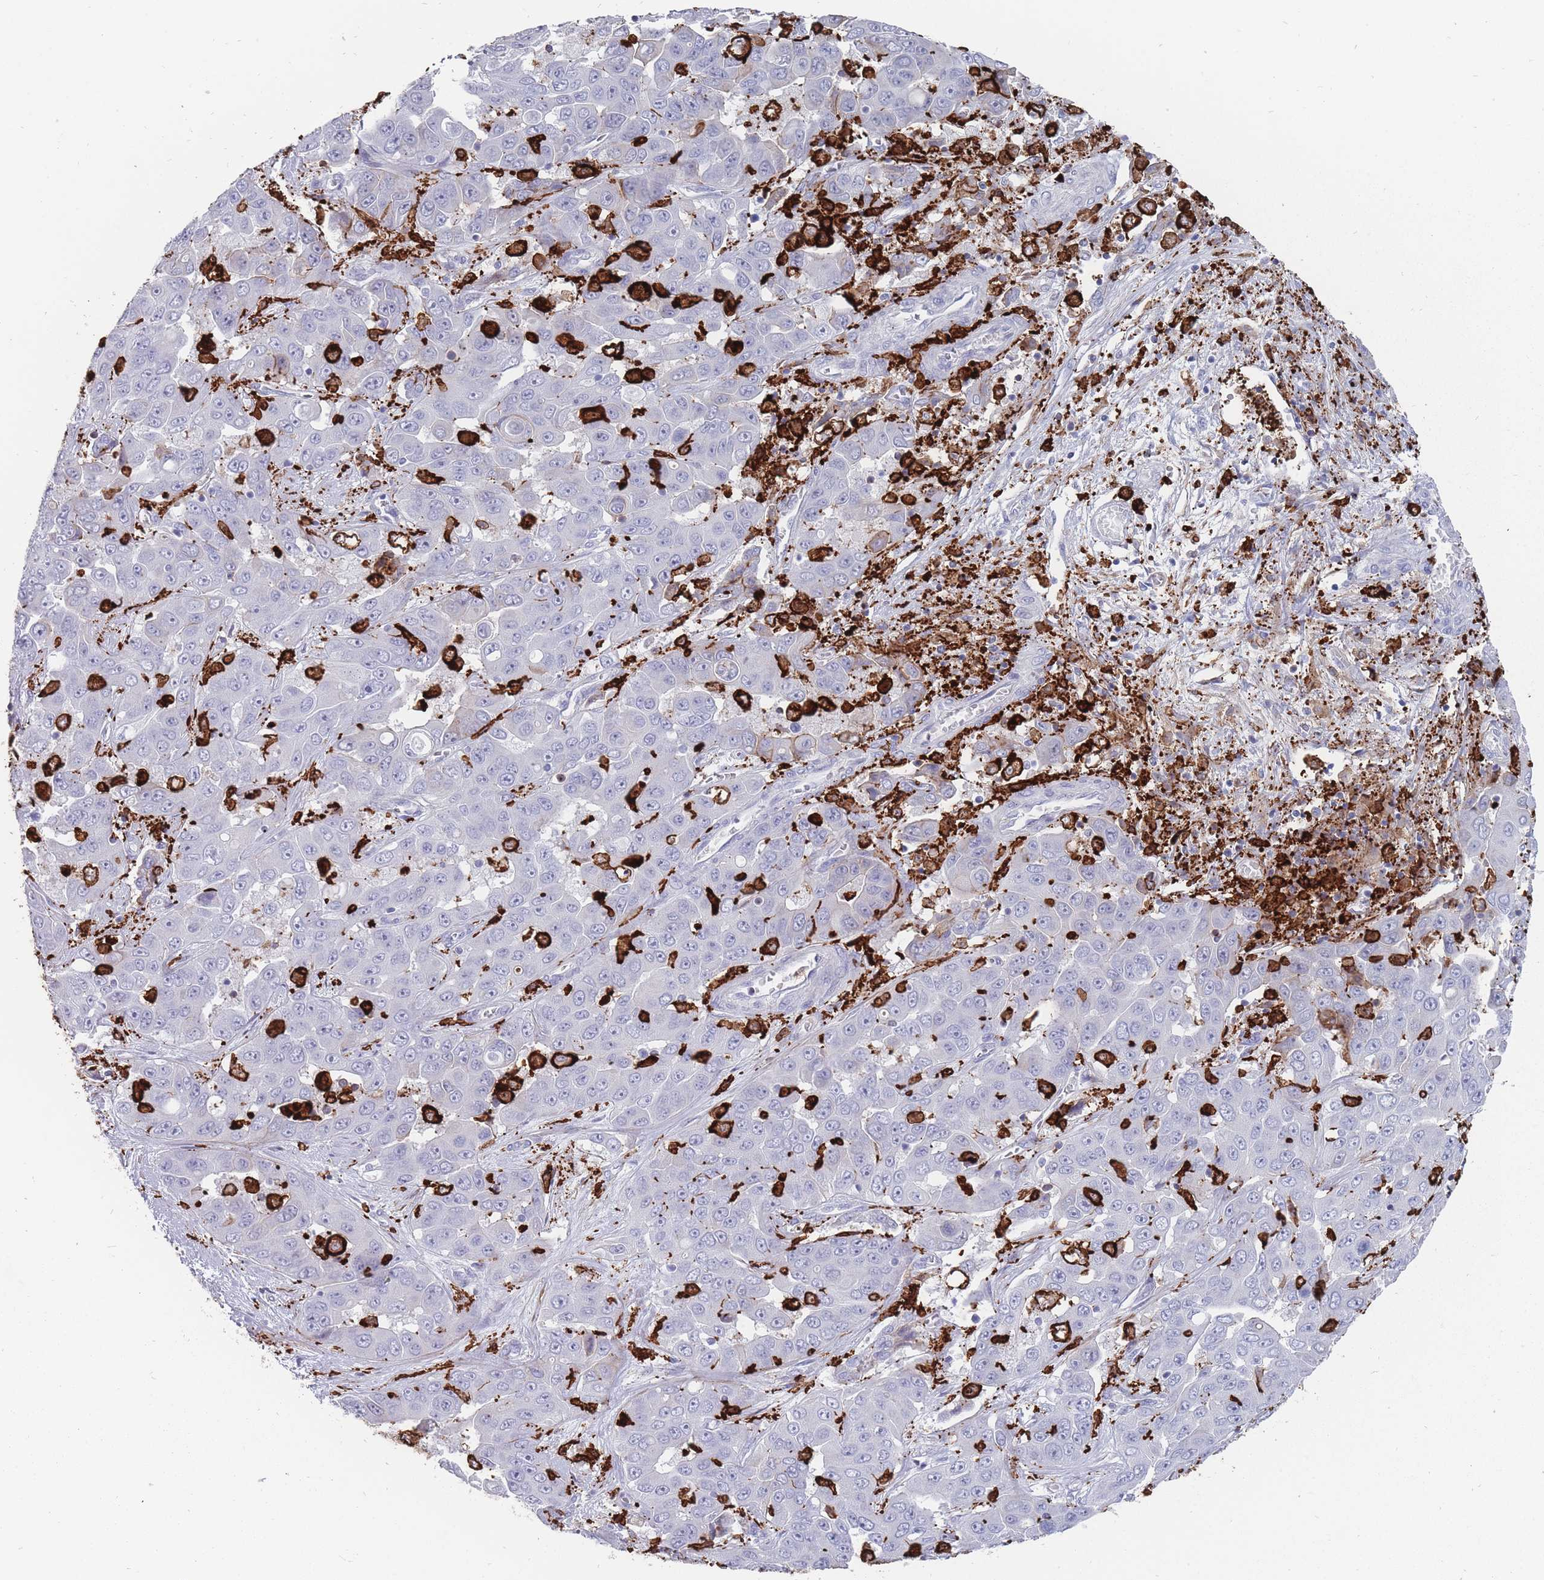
{"staining": {"intensity": "negative", "quantity": "none", "location": "none"}, "tissue": "liver cancer", "cell_type": "Tumor cells", "image_type": "cancer", "snomed": [{"axis": "morphology", "description": "Cholangiocarcinoma"}, {"axis": "topography", "description": "Liver"}], "caption": "Immunohistochemistry of liver cancer (cholangiocarcinoma) exhibits no expression in tumor cells.", "gene": "AIF1", "patient": {"sex": "female", "age": 52}}